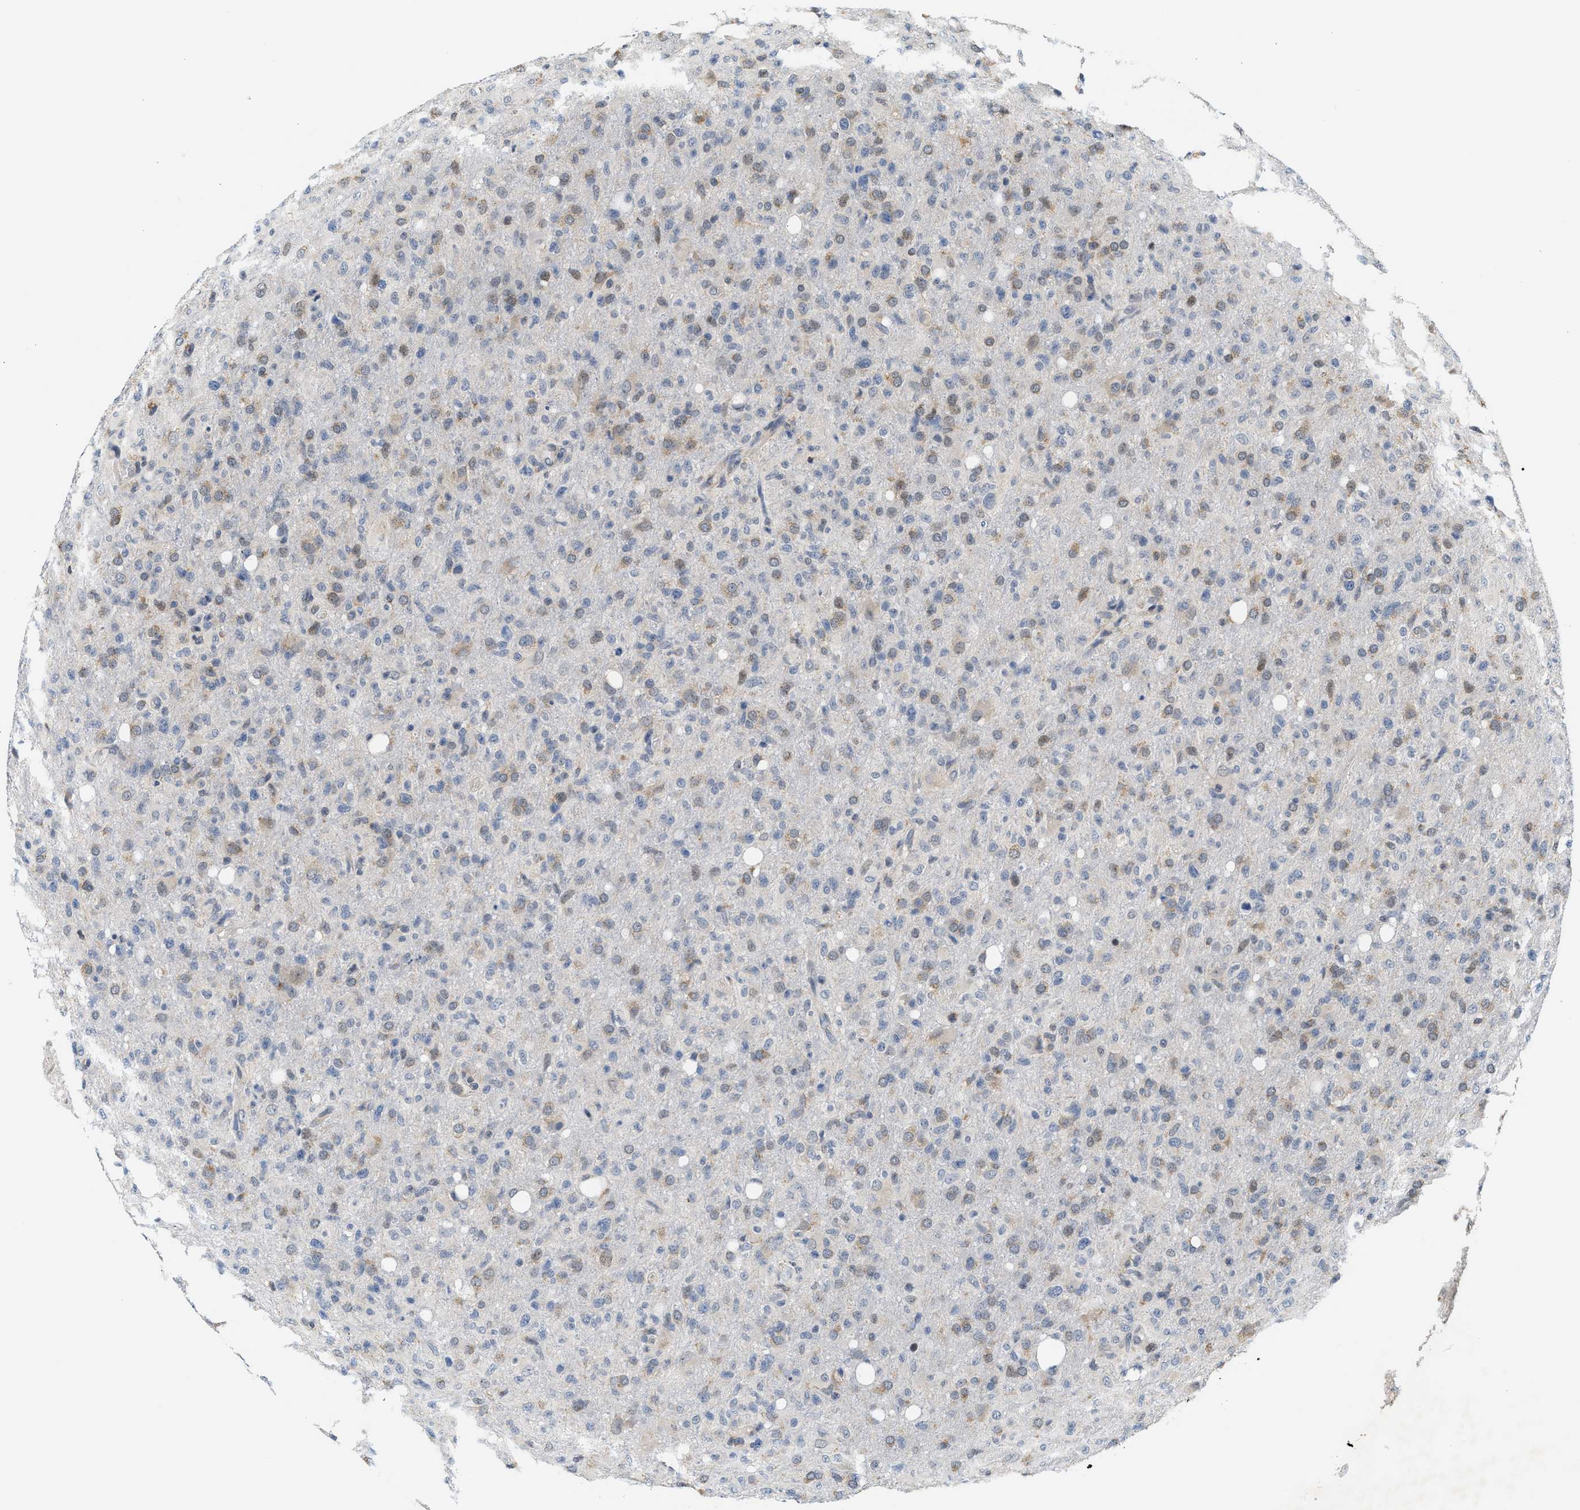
{"staining": {"intensity": "weak", "quantity": "<25%", "location": "cytoplasmic/membranous"}, "tissue": "glioma", "cell_type": "Tumor cells", "image_type": "cancer", "snomed": [{"axis": "morphology", "description": "Glioma, malignant, High grade"}, {"axis": "topography", "description": "Brain"}], "caption": "Tumor cells are negative for protein expression in human glioma.", "gene": "GIGYF1", "patient": {"sex": "female", "age": 57}}